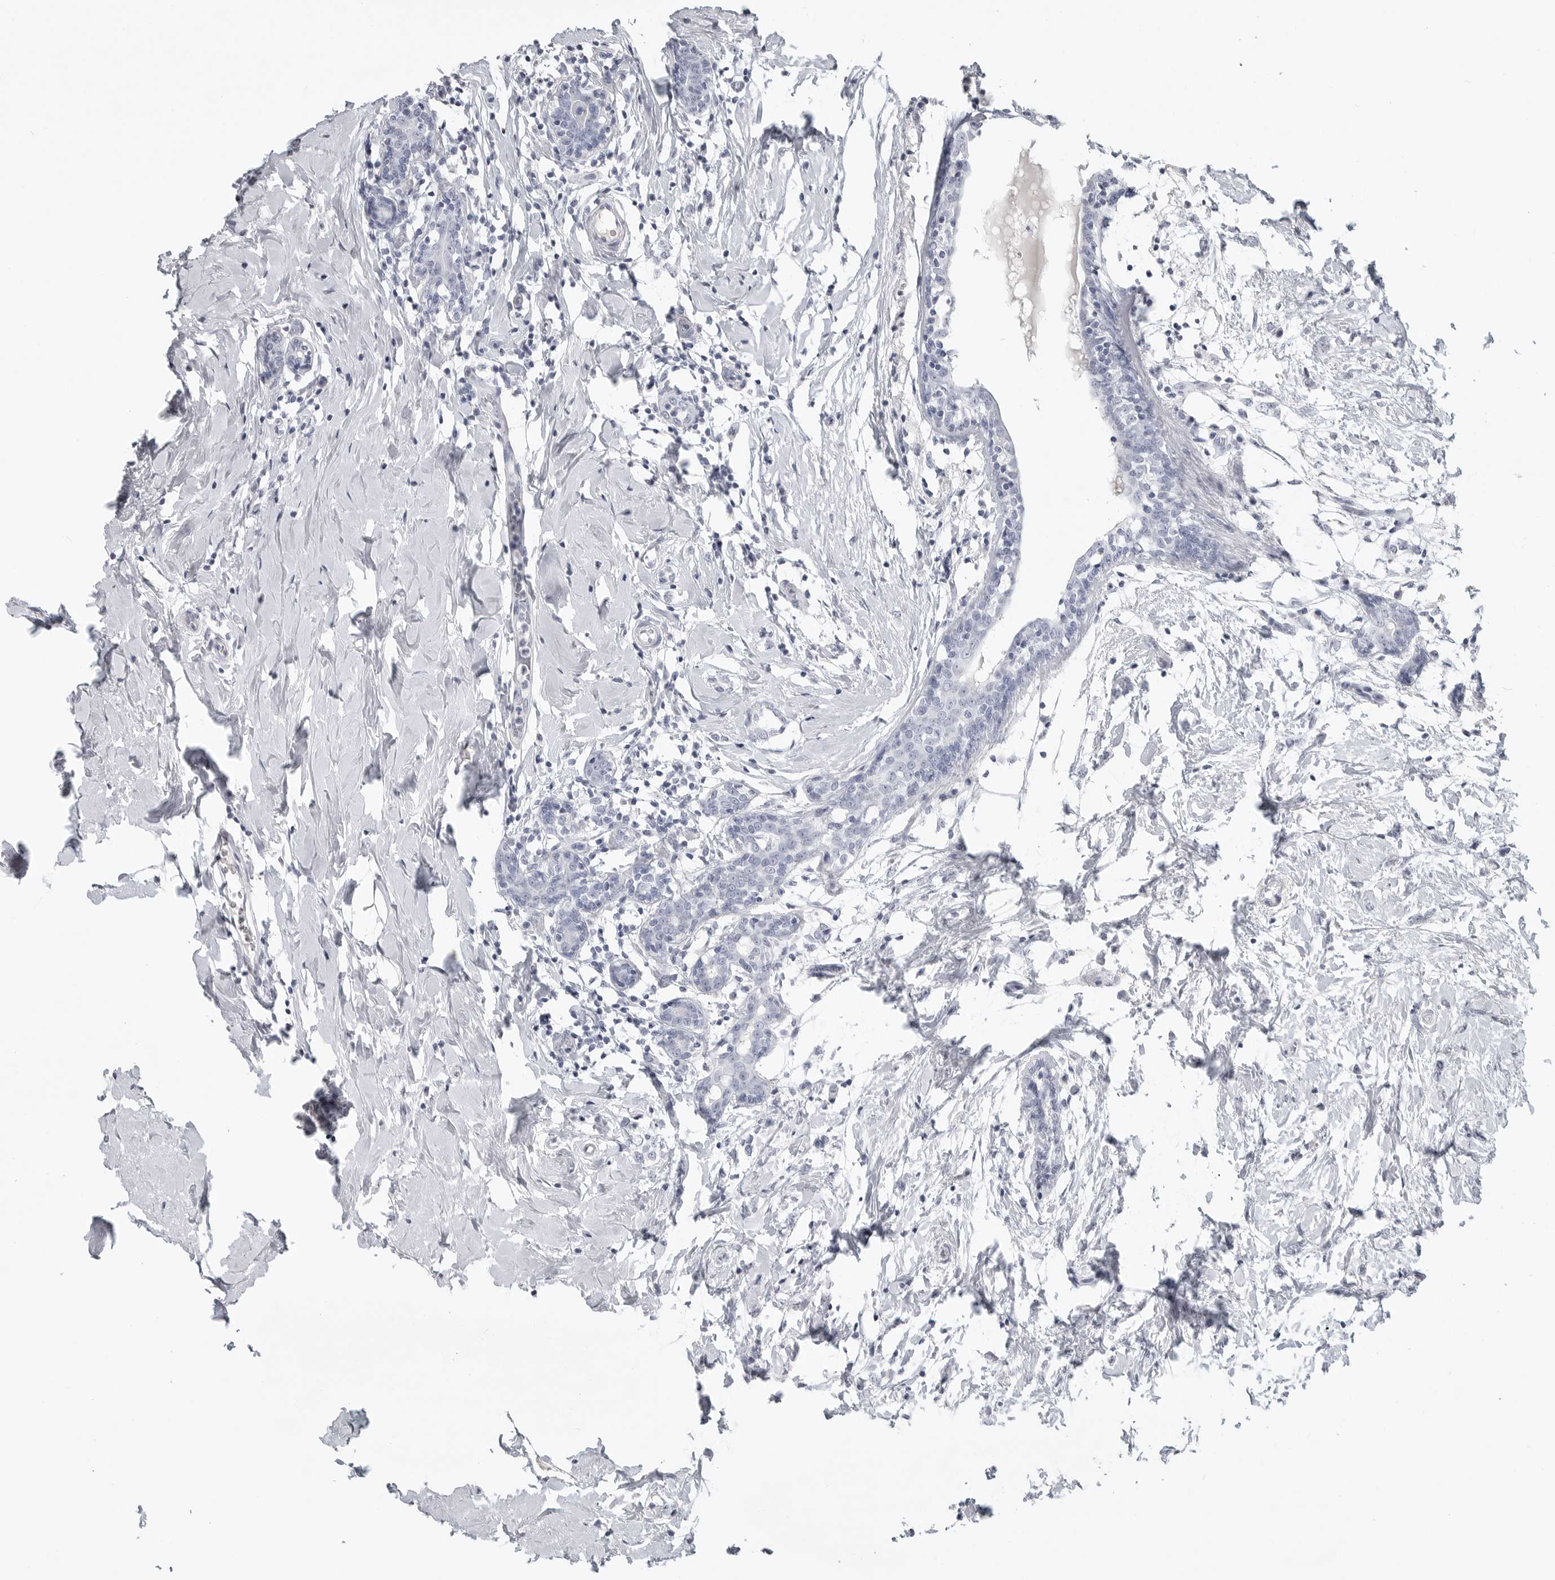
{"staining": {"intensity": "negative", "quantity": "none", "location": "none"}, "tissue": "breast cancer", "cell_type": "Tumor cells", "image_type": "cancer", "snomed": [{"axis": "morphology", "description": "Normal tissue, NOS"}, {"axis": "morphology", "description": "Lobular carcinoma"}, {"axis": "topography", "description": "Breast"}], "caption": "This is an IHC histopathology image of breast lobular carcinoma. There is no staining in tumor cells.", "gene": "LY6D", "patient": {"sex": "female", "age": 47}}